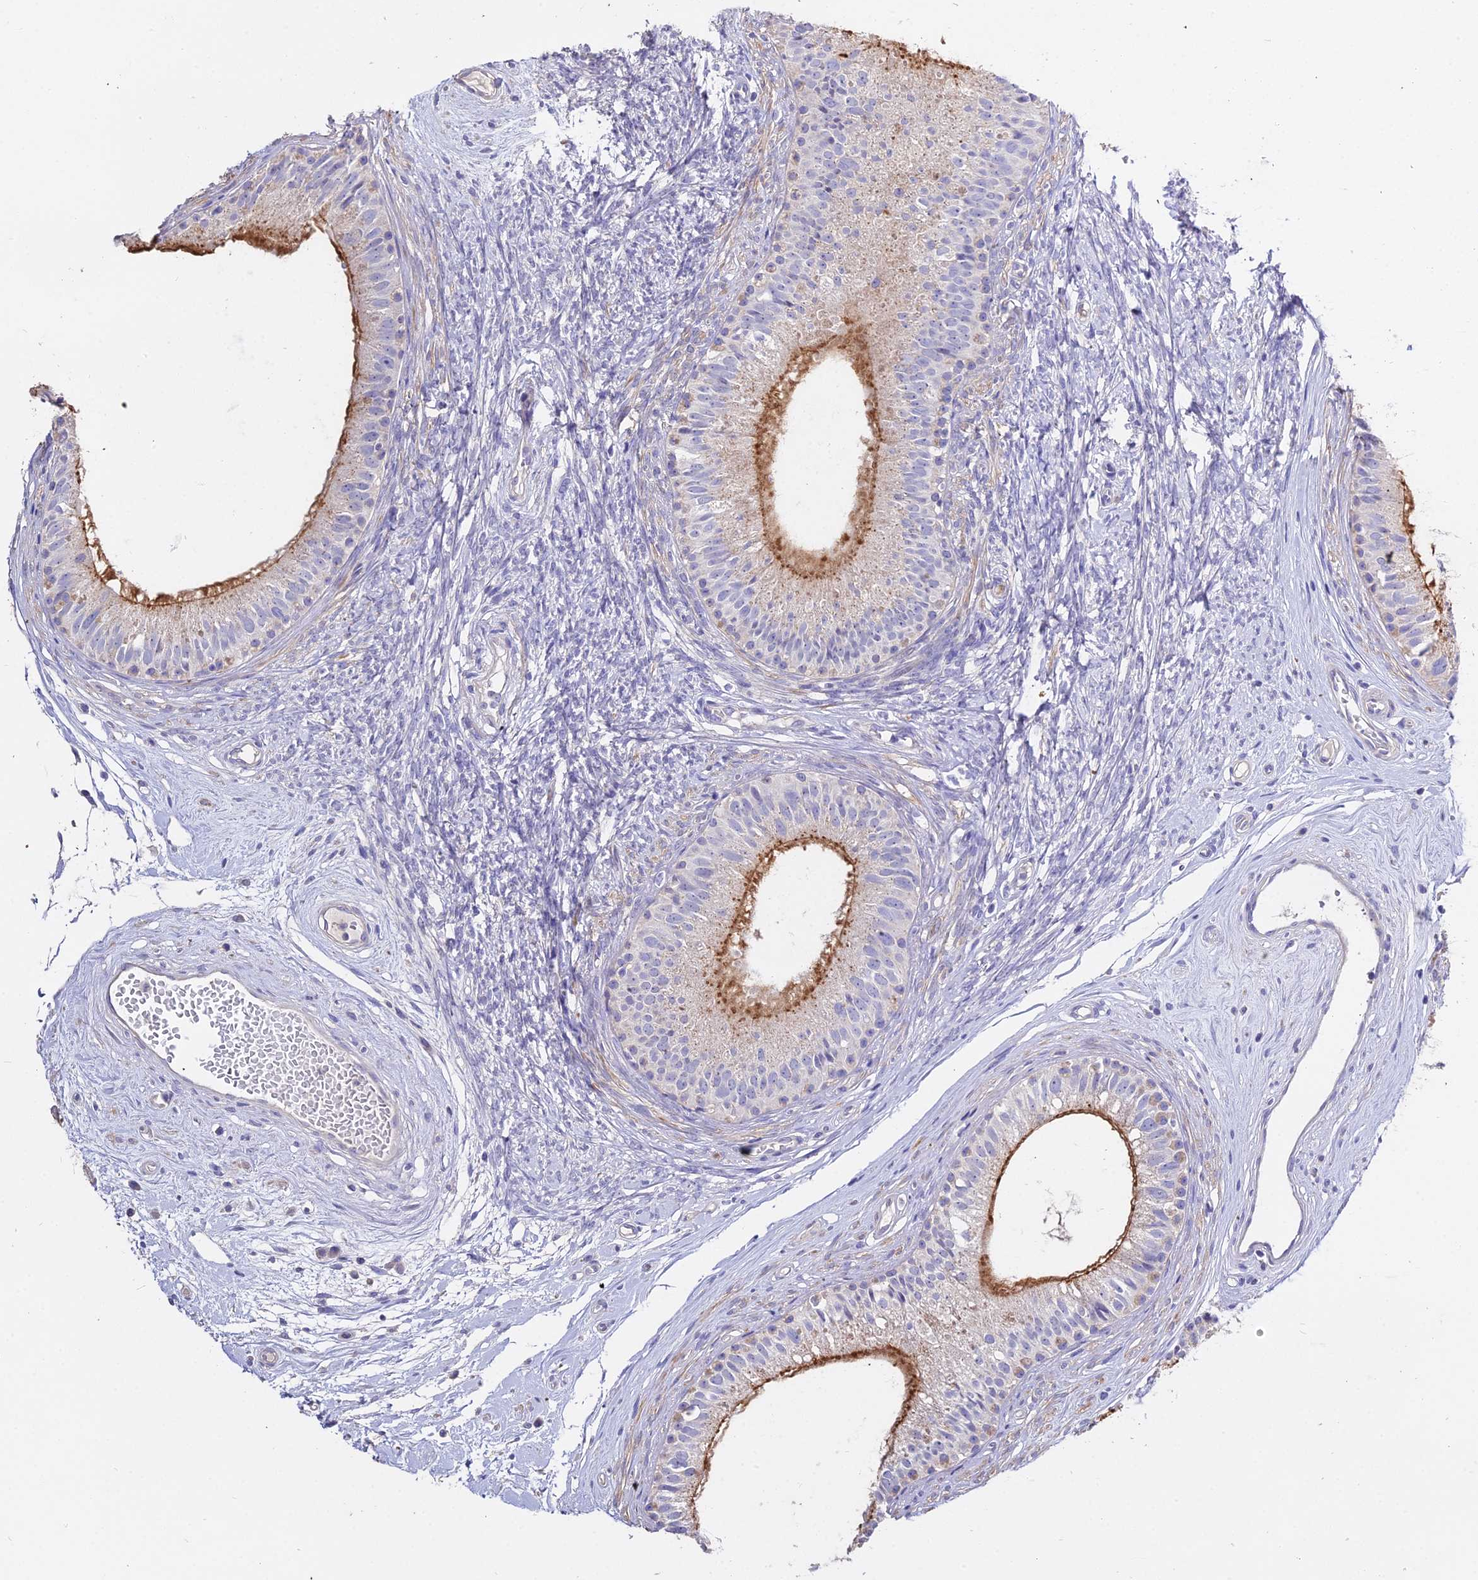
{"staining": {"intensity": "moderate", "quantity": ">75%", "location": "cytoplasmic/membranous"}, "tissue": "epididymis", "cell_type": "Glandular cells", "image_type": "normal", "snomed": [{"axis": "morphology", "description": "Normal tissue, NOS"}, {"axis": "topography", "description": "Epididymis"}], "caption": "Protein staining of unremarkable epididymis shows moderate cytoplasmic/membranous positivity in about >75% of glandular cells. The staining was performed using DAB, with brown indicating positive protein expression. Nuclei are stained blue with hematoxylin.", "gene": "GLYAT", "patient": {"sex": "male", "age": 74}}